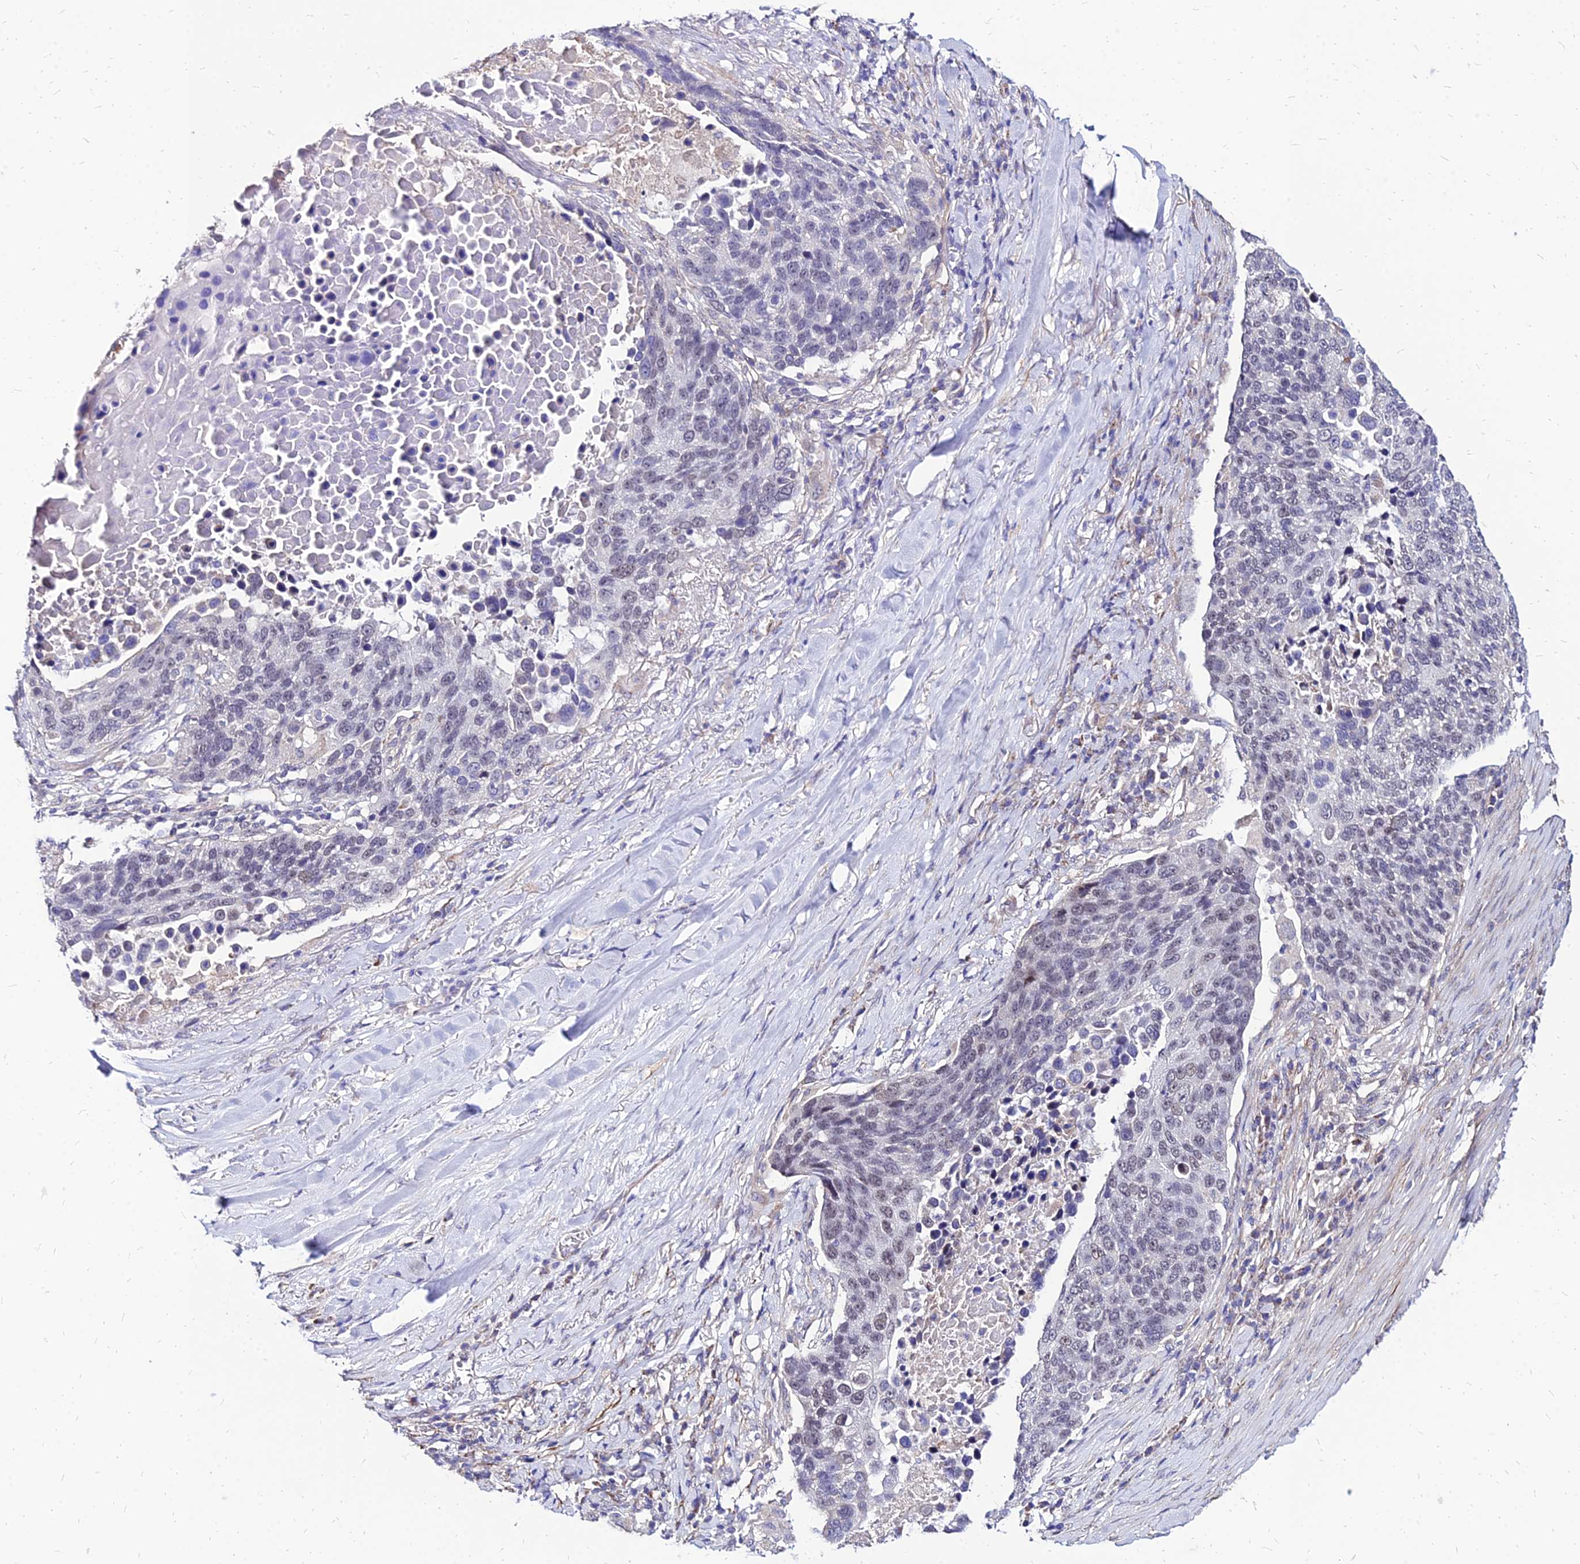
{"staining": {"intensity": "weak", "quantity": "<25%", "location": "nuclear"}, "tissue": "lung cancer", "cell_type": "Tumor cells", "image_type": "cancer", "snomed": [{"axis": "morphology", "description": "Normal tissue, NOS"}, {"axis": "morphology", "description": "Squamous cell carcinoma, NOS"}, {"axis": "topography", "description": "Lymph node"}, {"axis": "topography", "description": "Lung"}], "caption": "A high-resolution photomicrograph shows immunohistochemistry staining of lung cancer, which reveals no significant expression in tumor cells.", "gene": "YEATS2", "patient": {"sex": "male", "age": 66}}